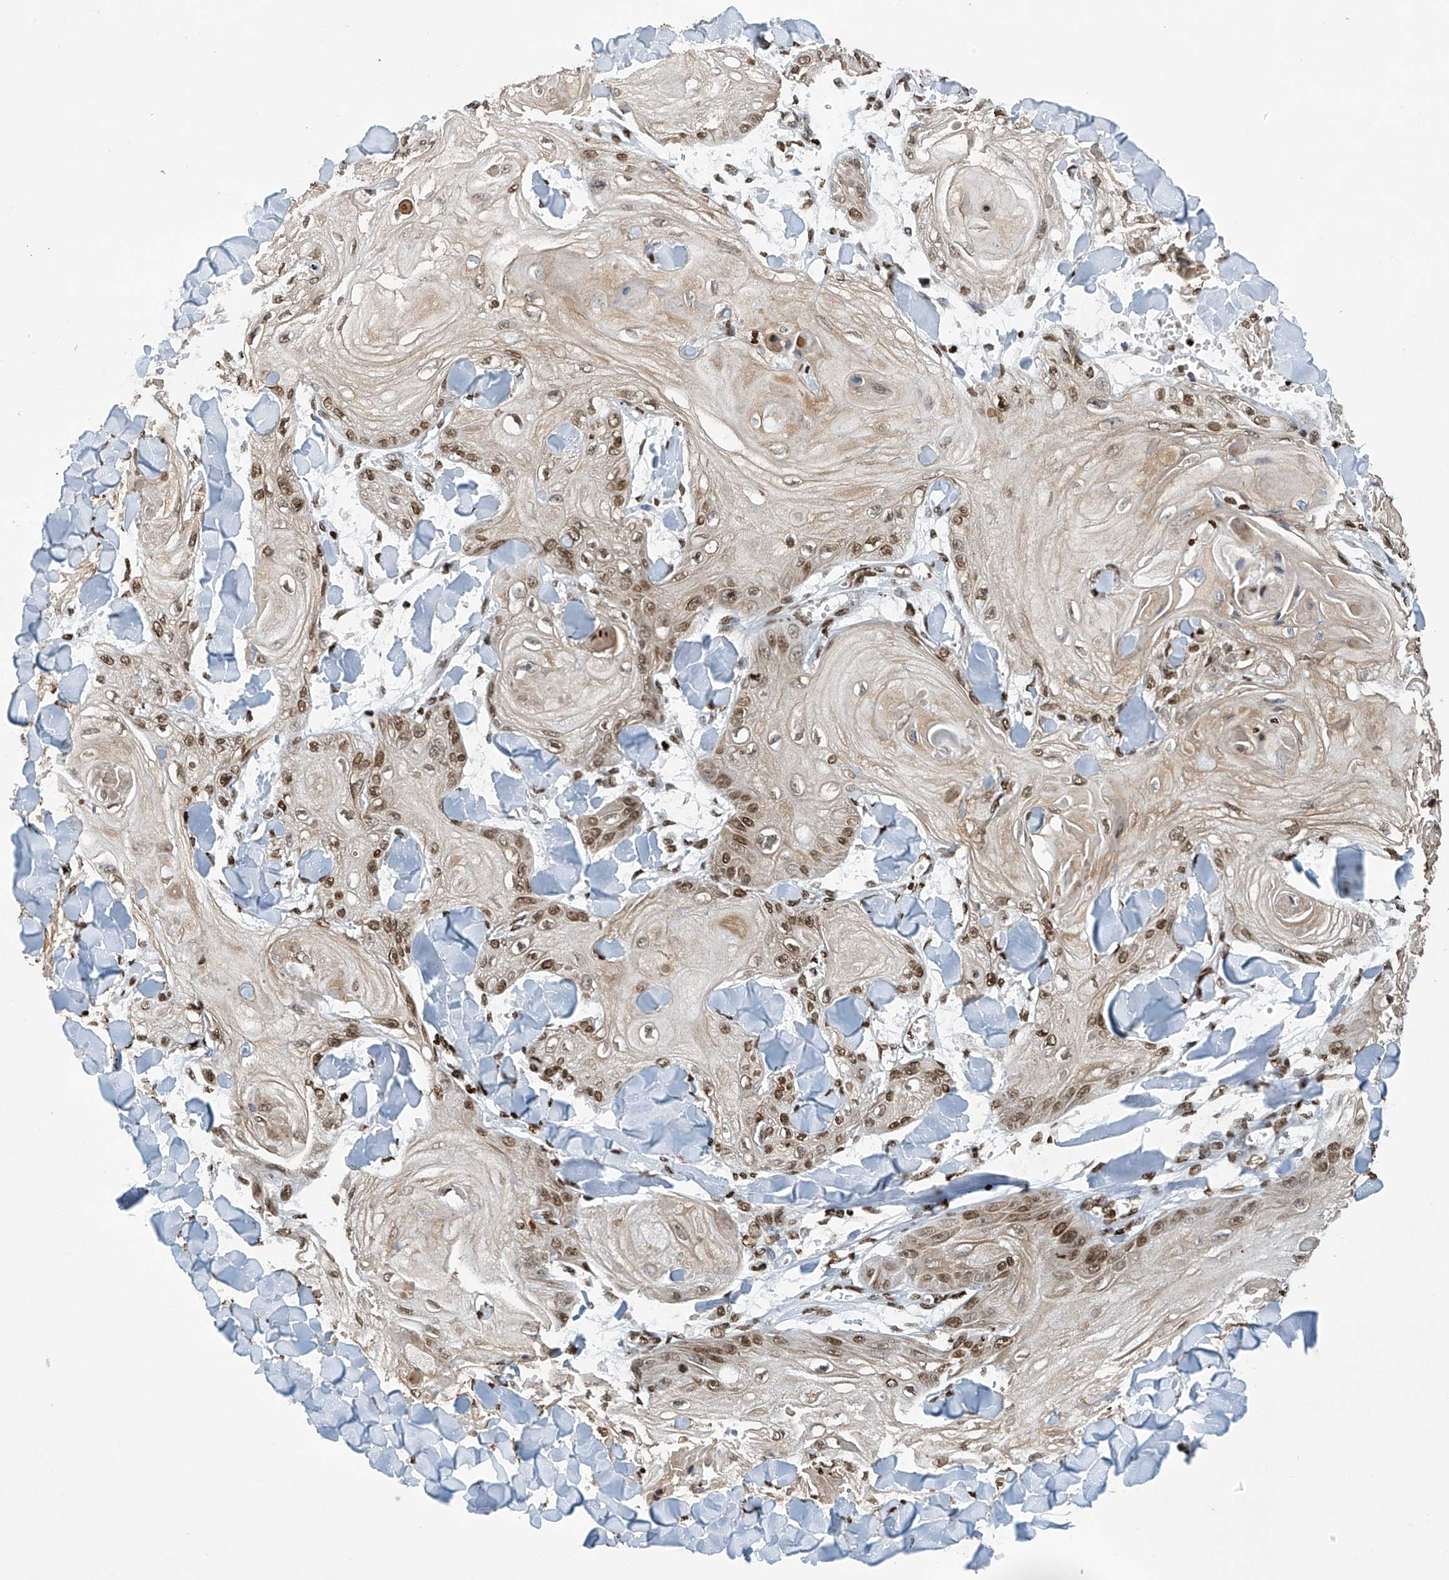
{"staining": {"intensity": "moderate", "quantity": ">75%", "location": "nuclear"}, "tissue": "skin cancer", "cell_type": "Tumor cells", "image_type": "cancer", "snomed": [{"axis": "morphology", "description": "Squamous cell carcinoma, NOS"}, {"axis": "topography", "description": "Skin"}], "caption": "This micrograph reveals immunohistochemistry staining of human skin cancer, with medium moderate nuclear expression in approximately >75% of tumor cells.", "gene": "H4C16", "patient": {"sex": "male", "age": 74}}